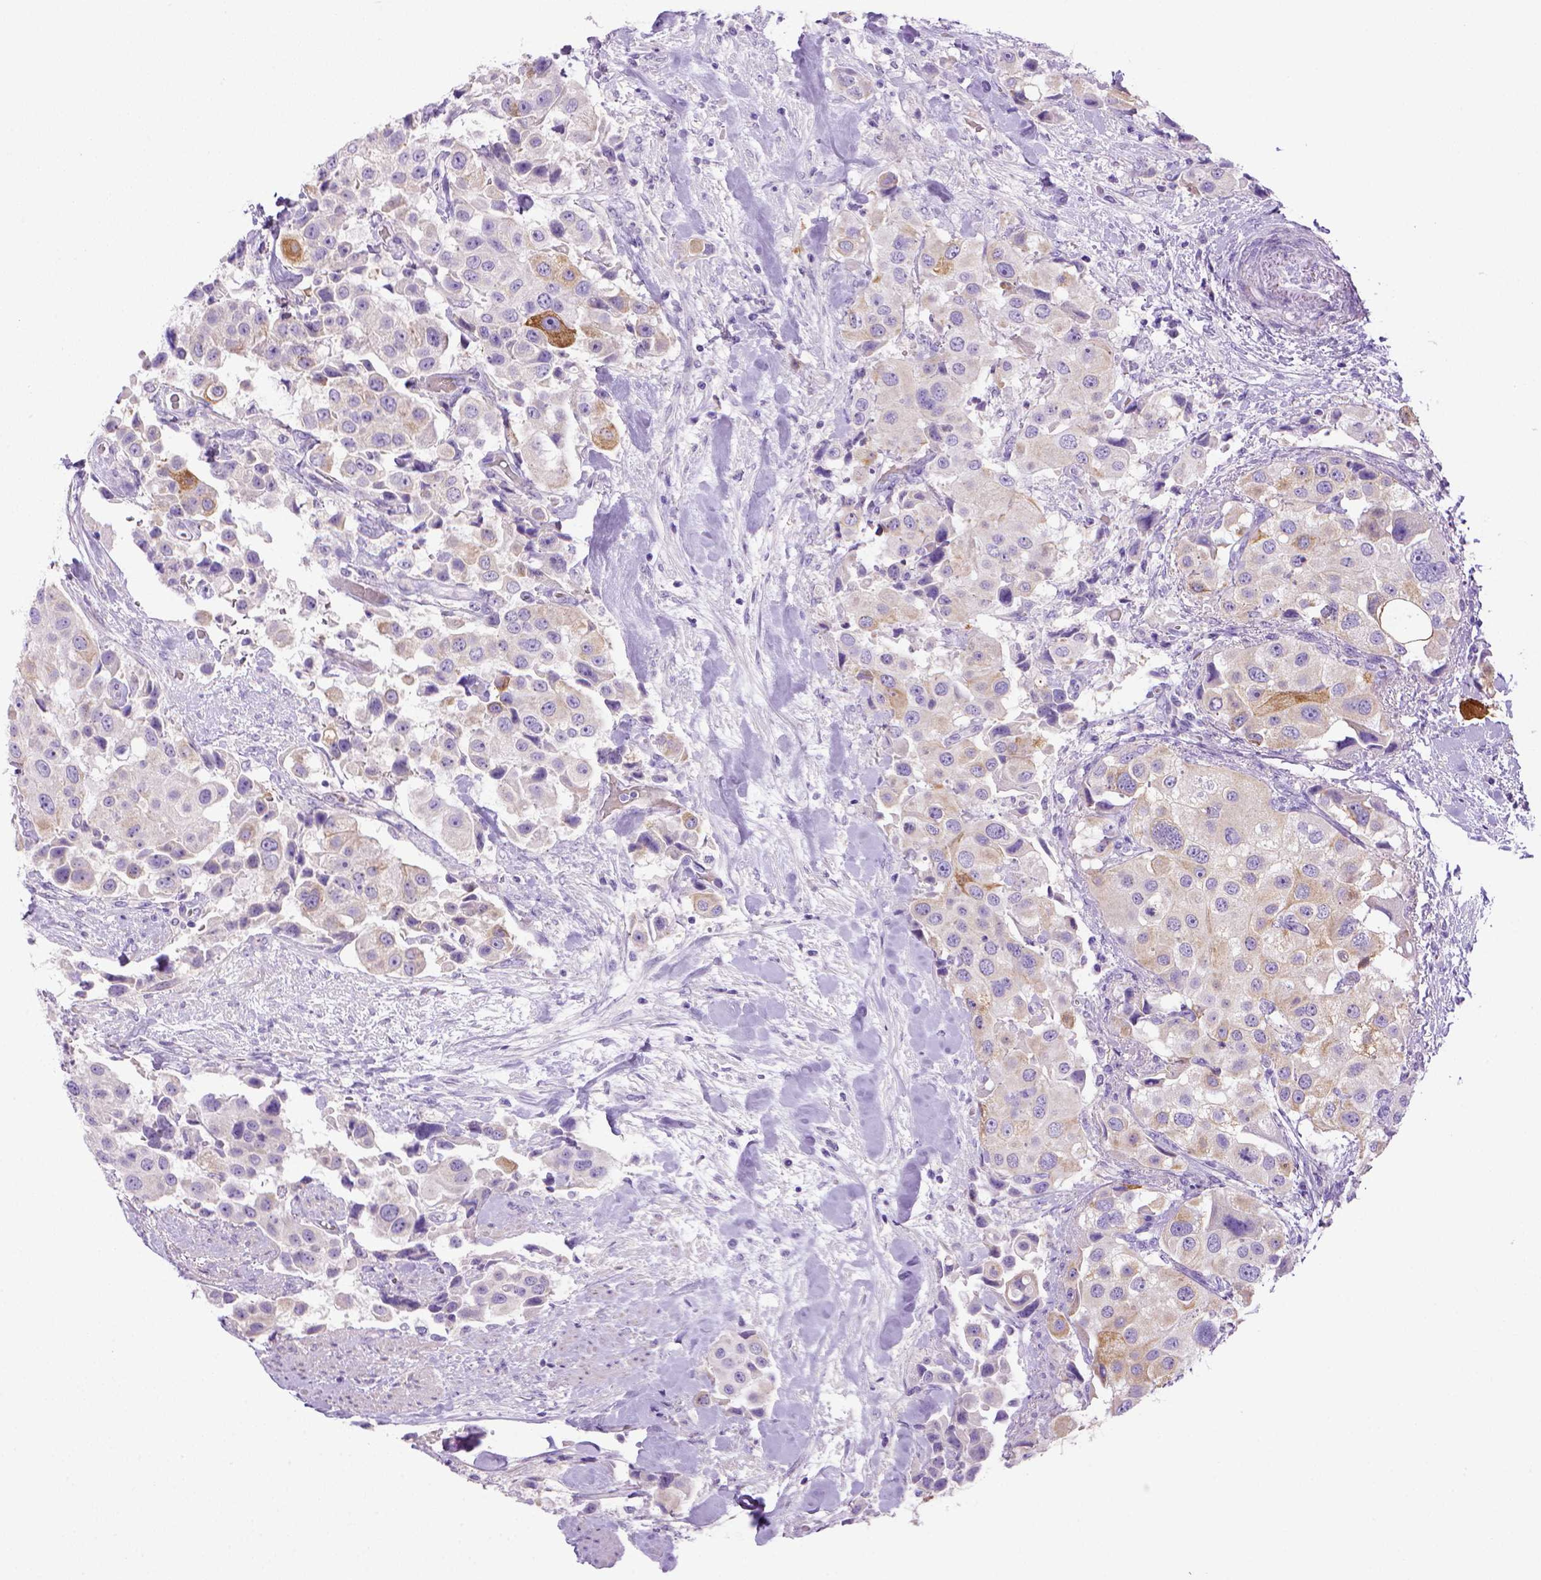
{"staining": {"intensity": "negative", "quantity": "none", "location": "none"}, "tissue": "urothelial cancer", "cell_type": "Tumor cells", "image_type": "cancer", "snomed": [{"axis": "morphology", "description": "Urothelial carcinoma, High grade"}, {"axis": "topography", "description": "Urinary bladder"}], "caption": "There is no significant positivity in tumor cells of urothelial carcinoma (high-grade).", "gene": "BAAT", "patient": {"sex": "female", "age": 64}}